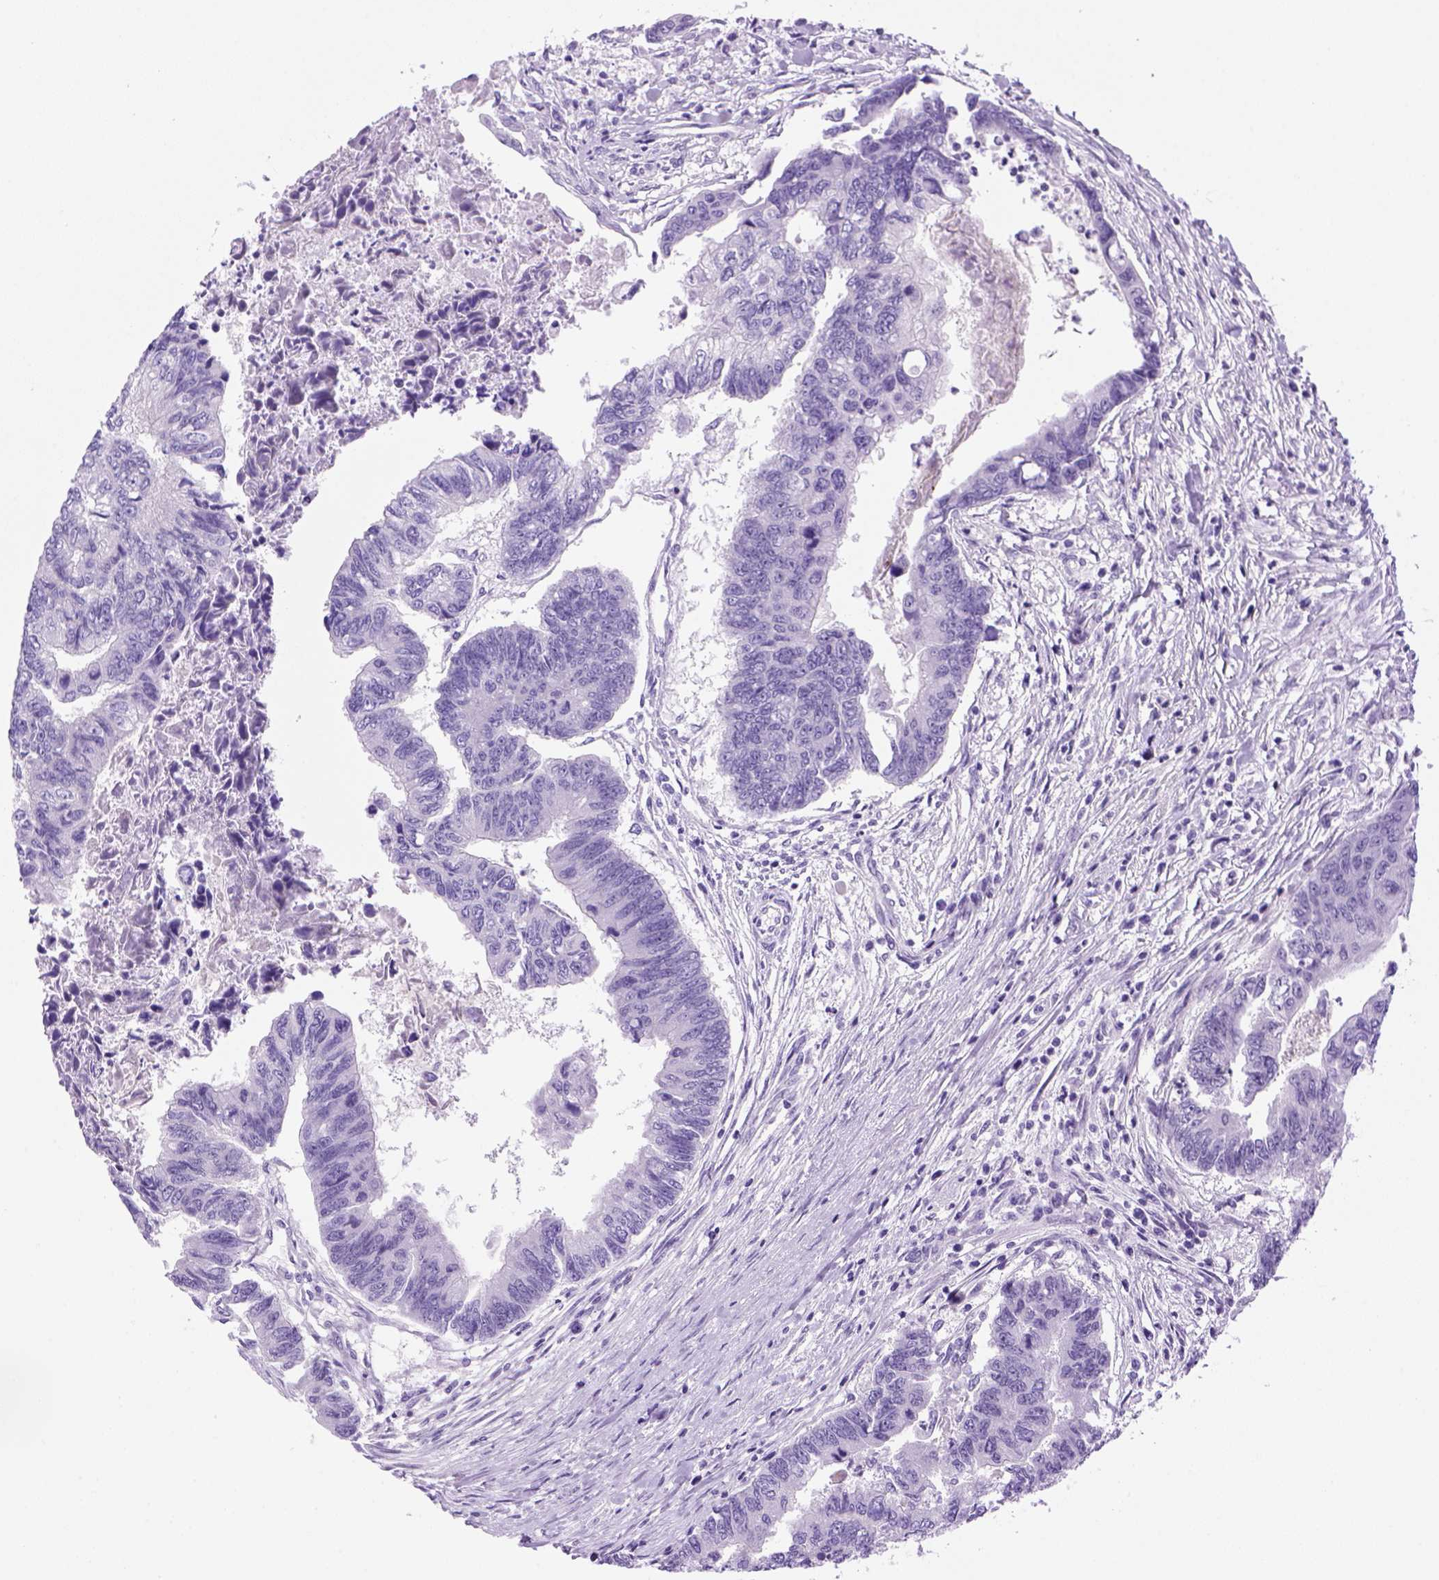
{"staining": {"intensity": "negative", "quantity": "none", "location": "none"}, "tissue": "colorectal cancer", "cell_type": "Tumor cells", "image_type": "cancer", "snomed": [{"axis": "morphology", "description": "Adenocarcinoma, NOS"}, {"axis": "topography", "description": "Colon"}], "caption": "The immunohistochemistry (IHC) histopathology image has no significant expression in tumor cells of colorectal adenocarcinoma tissue.", "gene": "SGCG", "patient": {"sex": "female", "age": 65}}